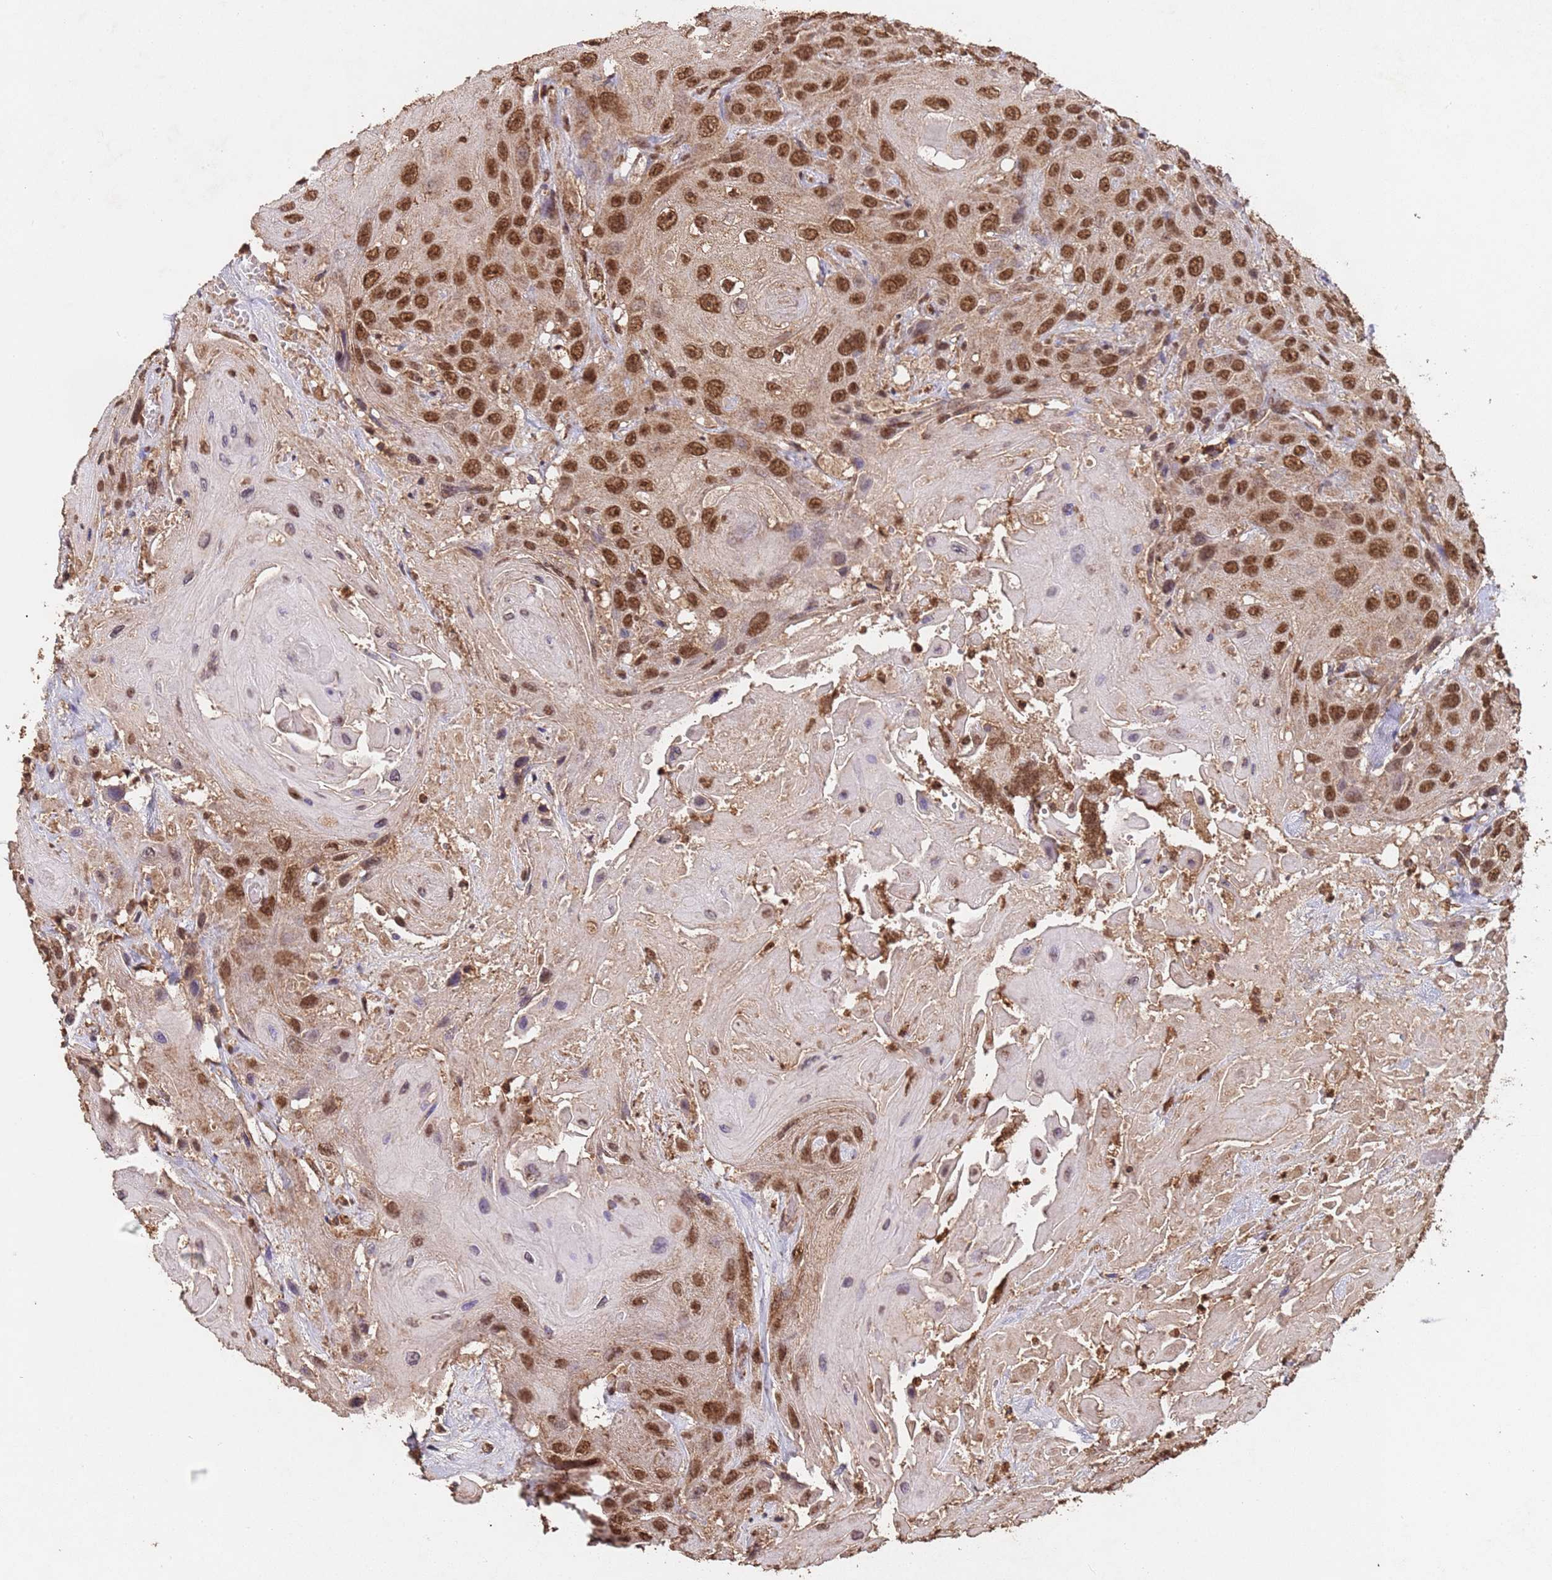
{"staining": {"intensity": "strong", "quantity": ">75%", "location": "nuclear"}, "tissue": "head and neck cancer", "cell_type": "Tumor cells", "image_type": "cancer", "snomed": [{"axis": "morphology", "description": "Squamous cell carcinoma, NOS"}, {"axis": "topography", "description": "Head-Neck"}], "caption": "Protein expression analysis of head and neck cancer exhibits strong nuclear positivity in approximately >75% of tumor cells.", "gene": "HDAC10", "patient": {"sex": "male", "age": 81}}